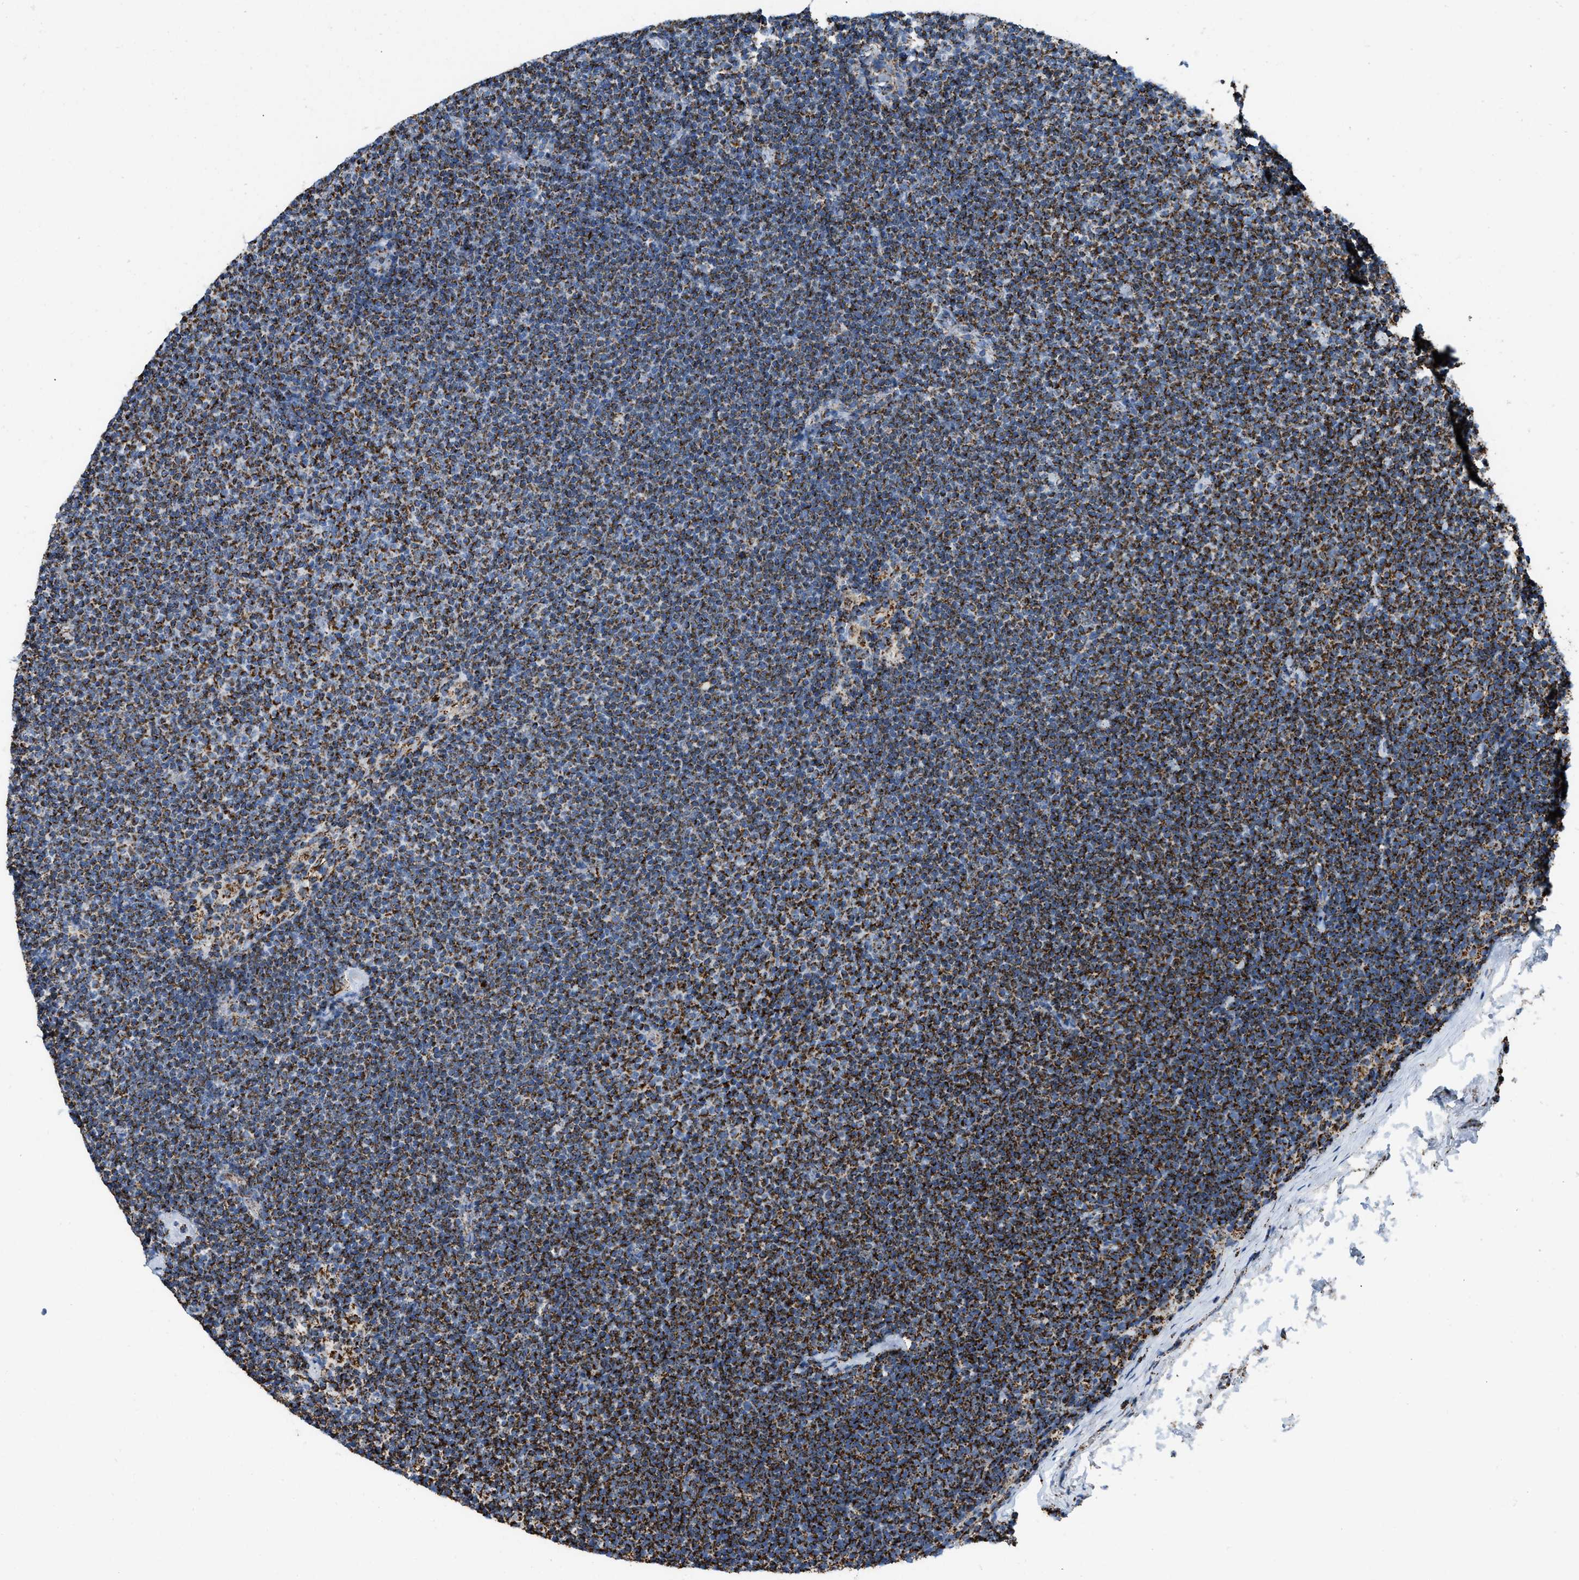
{"staining": {"intensity": "strong", "quantity": ">75%", "location": "cytoplasmic/membranous"}, "tissue": "lymphoma", "cell_type": "Tumor cells", "image_type": "cancer", "snomed": [{"axis": "morphology", "description": "Malignant lymphoma, non-Hodgkin's type, Low grade"}, {"axis": "topography", "description": "Lymph node"}], "caption": "Brown immunohistochemical staining in human lymphoma exhibits strong cytoplasmic/membranous positivity in about >75% of tumor cells.", "gene": "ETFB", "patient": {"sex": "female", "age": 53}}